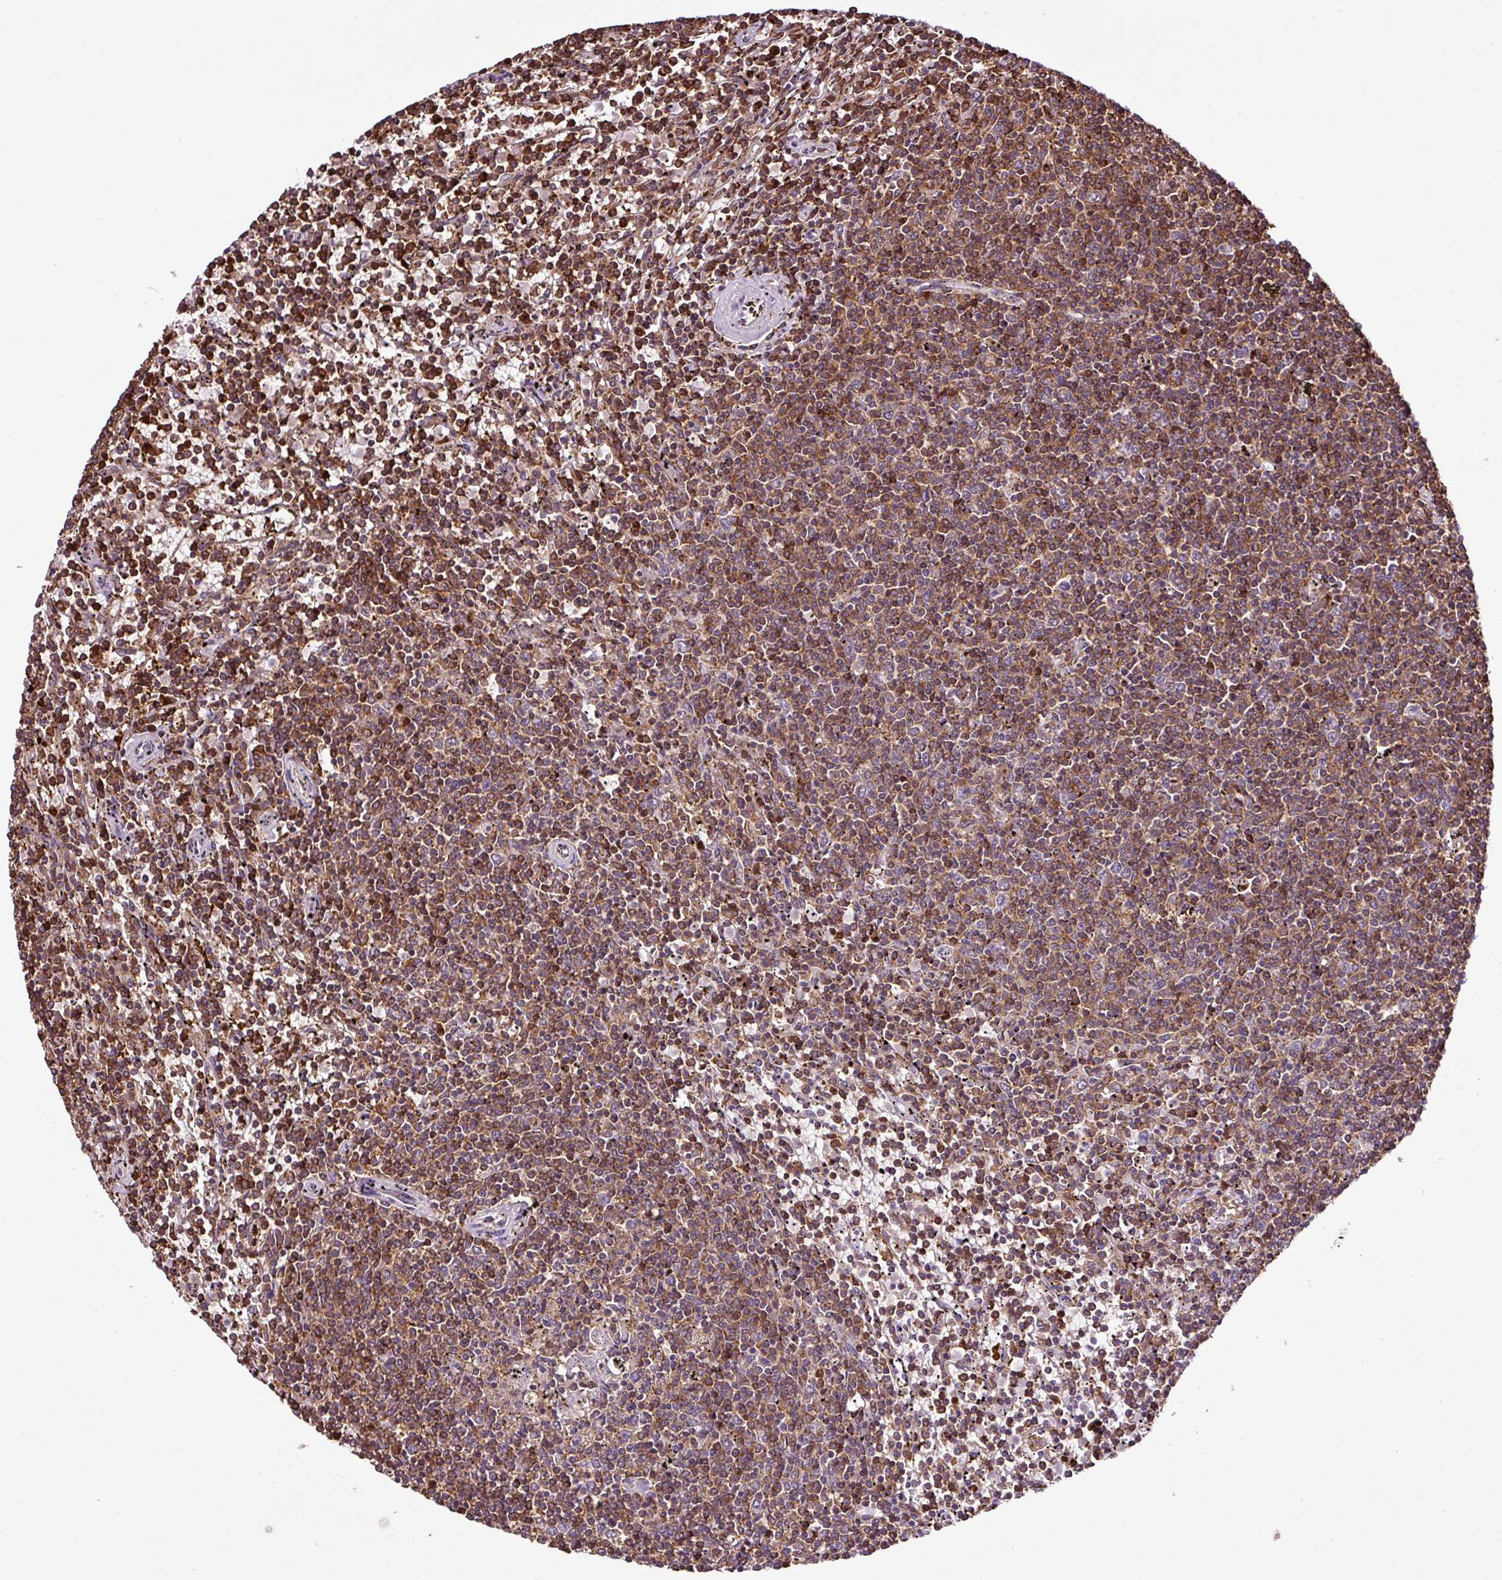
{"staining": {"intensity": "moderate", "quantity": ">75%", "location": "cytoplasmic/membranous"}, "tissue": "lymphoma", "cell_type": "Tumor cells", "image_type": "cancer", "snomed": [{"axis": "morphology", "description": "Malignant lymphoma, non-Hodgkin's type, Low grade"}, {"axis": "topography", "description": "Spleen"}], "caption": "IHC (DAB) staining of malignant lymphoma, non-Hodgkin's type (low-grade) displays moderate cytoplasmic/membranous protein expression in about >75% of tumor cells.", "gene": "PGAP6", "patient": {"sex": "female", "age": 50}}